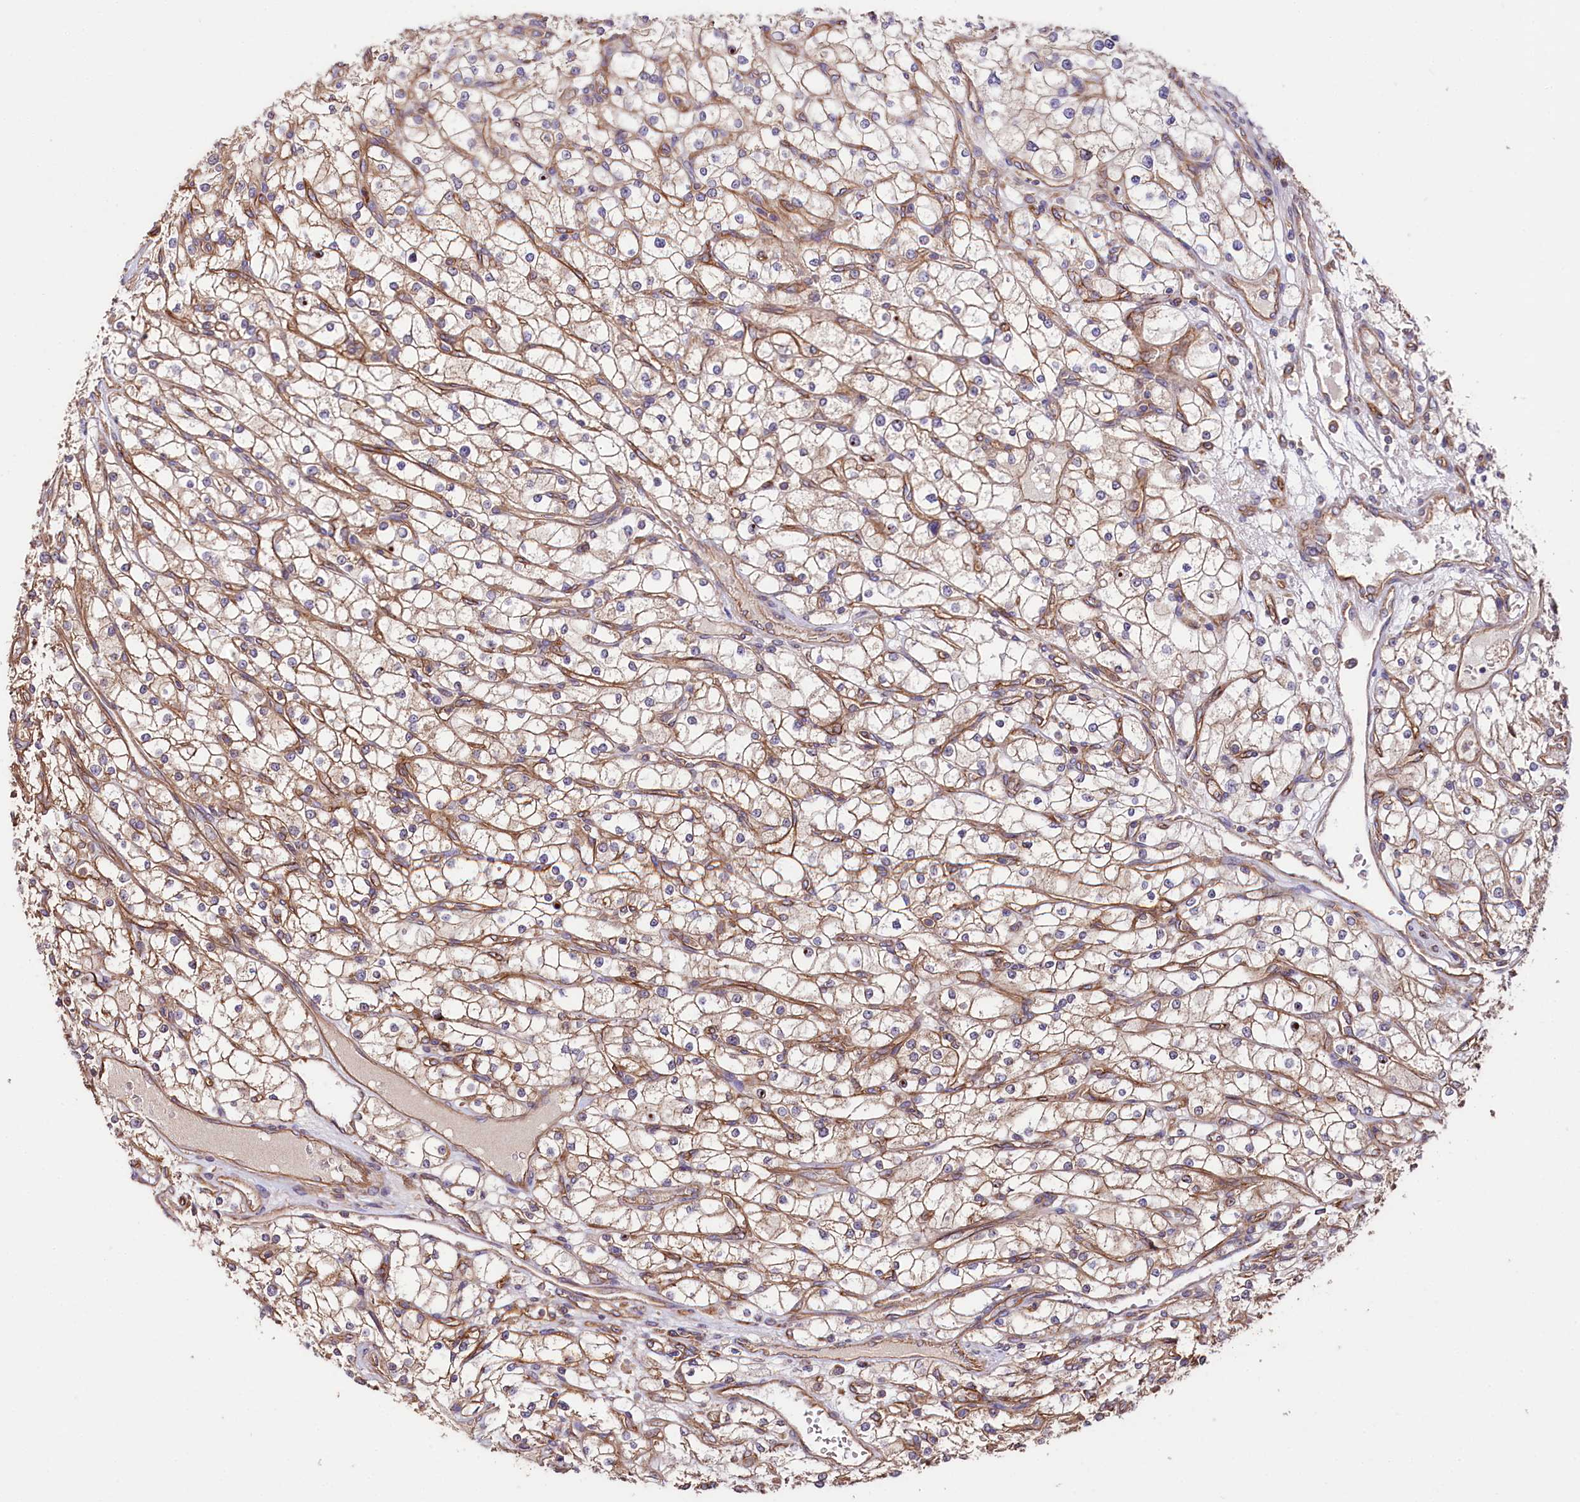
{"staining": {"intensity": "moderate", "quantity": "25%-75%", "location": "cytoplasmic/membranous"}, "tissue": "renal cancer", "cell_type": "Tumor cells", "image_type": "cancer", "snomed": [{"axis": "morphology", "description": "Adenocarcinoma, NOS"}, {"axis": "topography", "description": "Kidney"}], "caption": "Human renal cancer stained for a protein (brown) exhibits moderate cytoplasmic/membranous positive expression in approximately 25%-75% of tumor cells.", "gene": "CEP295", "patient": {"sex": "male", "age": 80}}